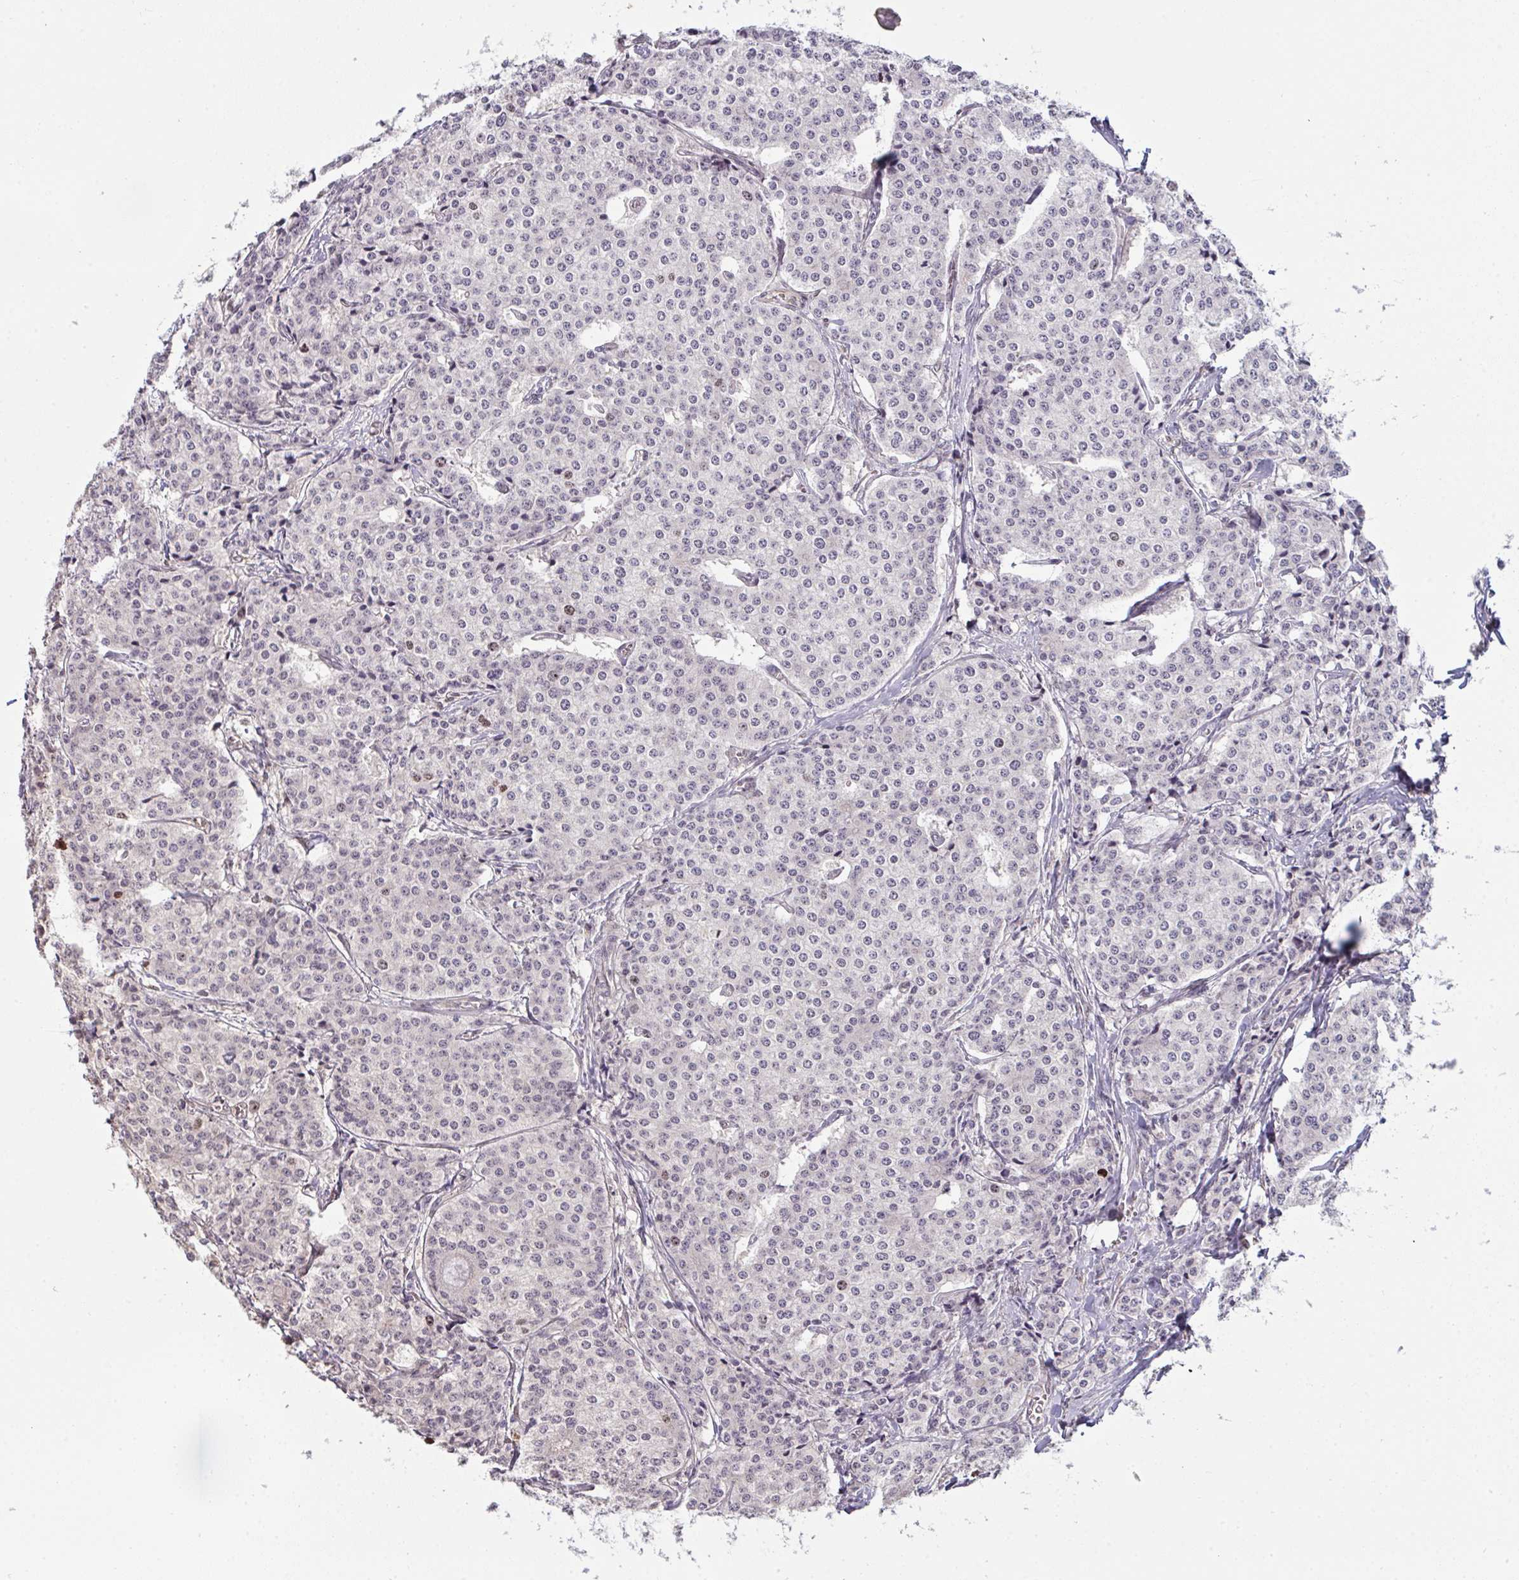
{"staining": {"intensity": "moderate", "quantity": "<25%", "location": "nuclear"}, "tissue": "carcinoid", "cell_type": "Tumor cells", "image_type": "cancer", "snomed": [{"axis": "morphology", "description": "Carcinoid, malignant, NOS"}, {"axis": "topography", "description": "Small intestine"}], "caption": "Moderate nuclear positivity is appreciated in approximately <25% of tumor cells in carcinoid (malignant). (Brightfield microscopy of DAB IHC at high magnification).", "gene": "SETD7", "patient": {"sex": "female", "age": 64}}